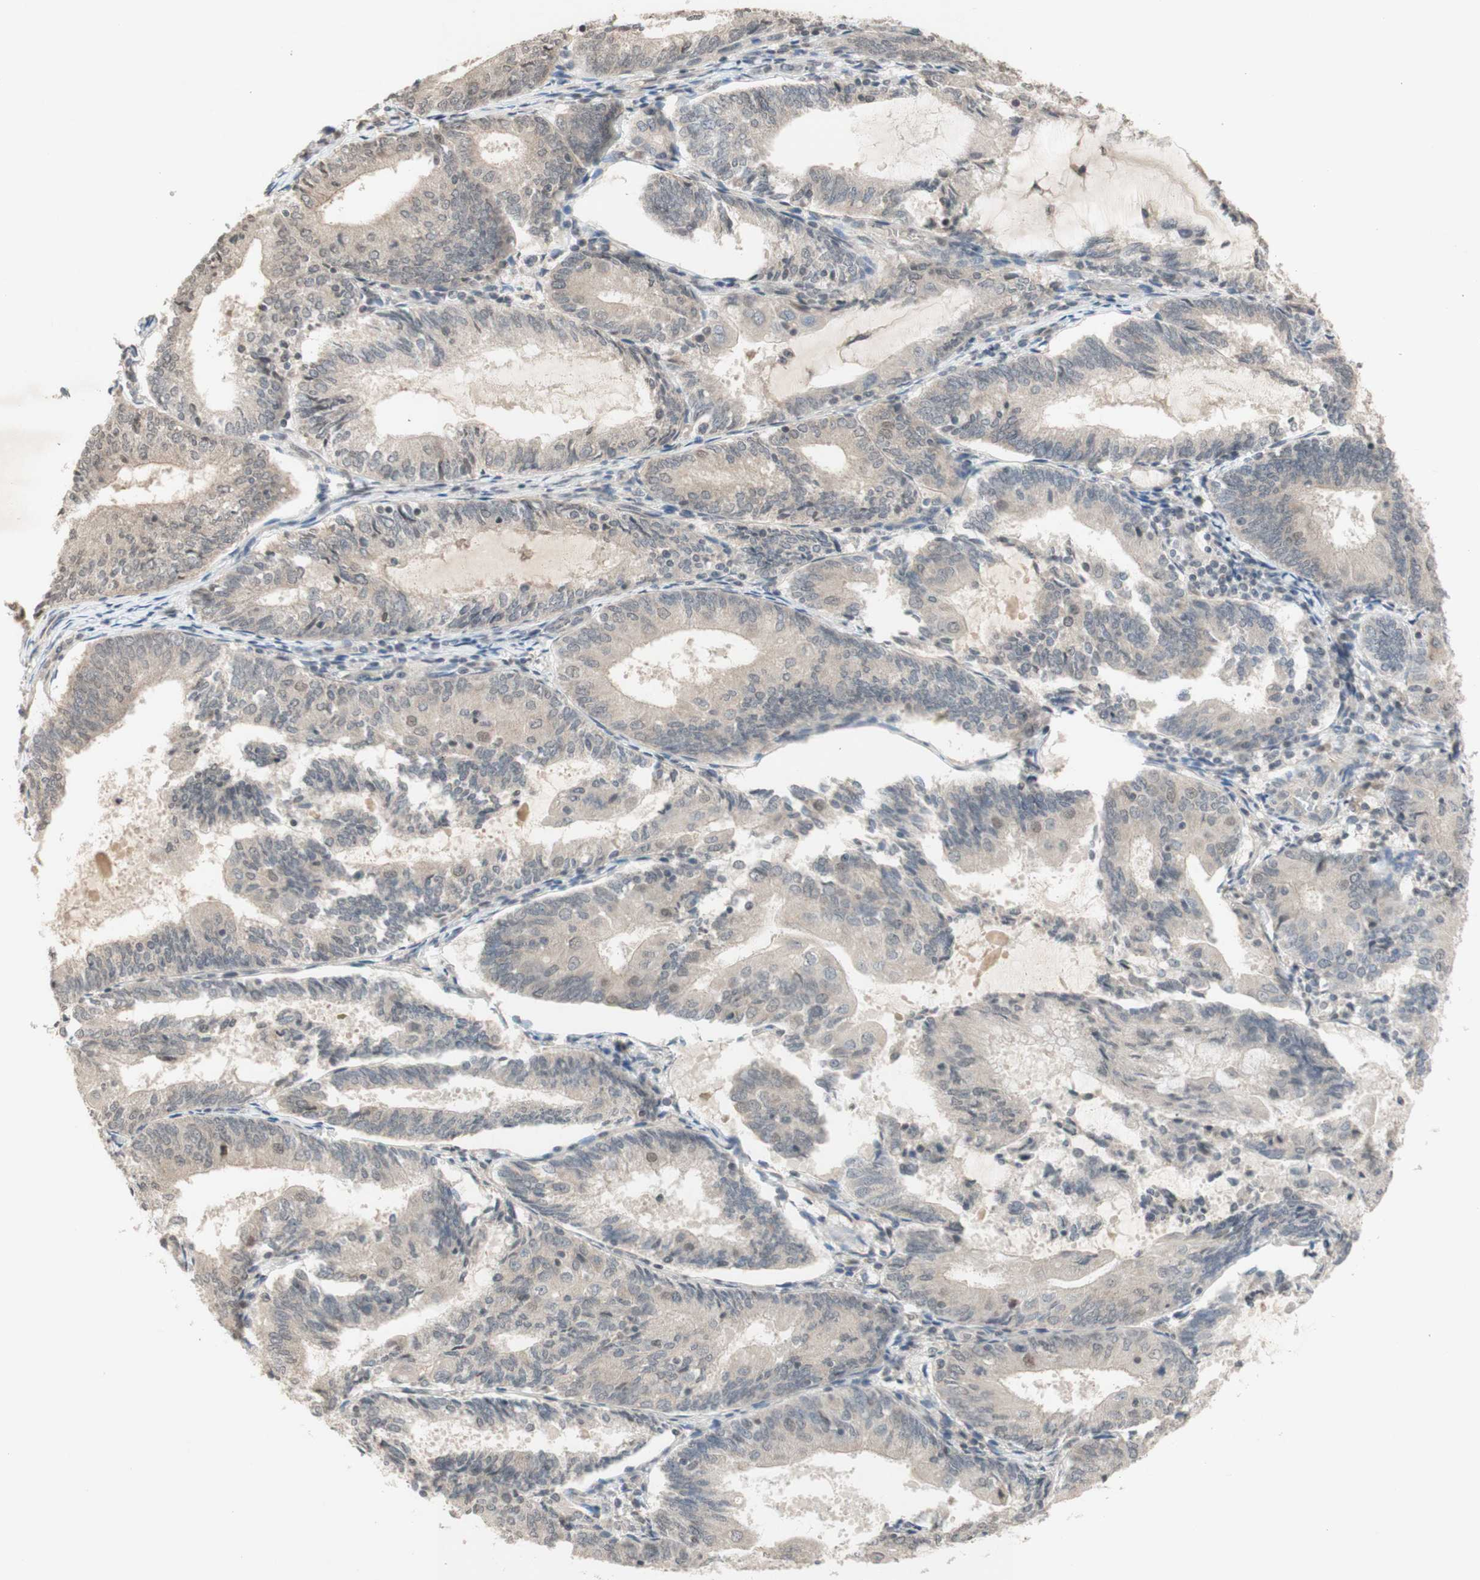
{"staining": {"intensity": "weak", "quantity": ">75%", "location": "cytoplasmic/membranous"}, "tissue": "endometrial cancer", "cell_type": "Tumor cells", "image_type": "cancer", "snomed": [{"axis": "morphology", "description": "Adenocarcinoma, NOS"}, {"axis": "topography", "description": "Endometrium"}], "caption": "An immunohistochemistry (IHC) histopathology image of tumor tissue is shown. Protein staining in brown labels weak cytoplasmic/membranous positivity in adenocarcinoma (endometrial) within tumor cells.", "gene": "GLI1", "patient": {"sex": "female", "age": 81}}